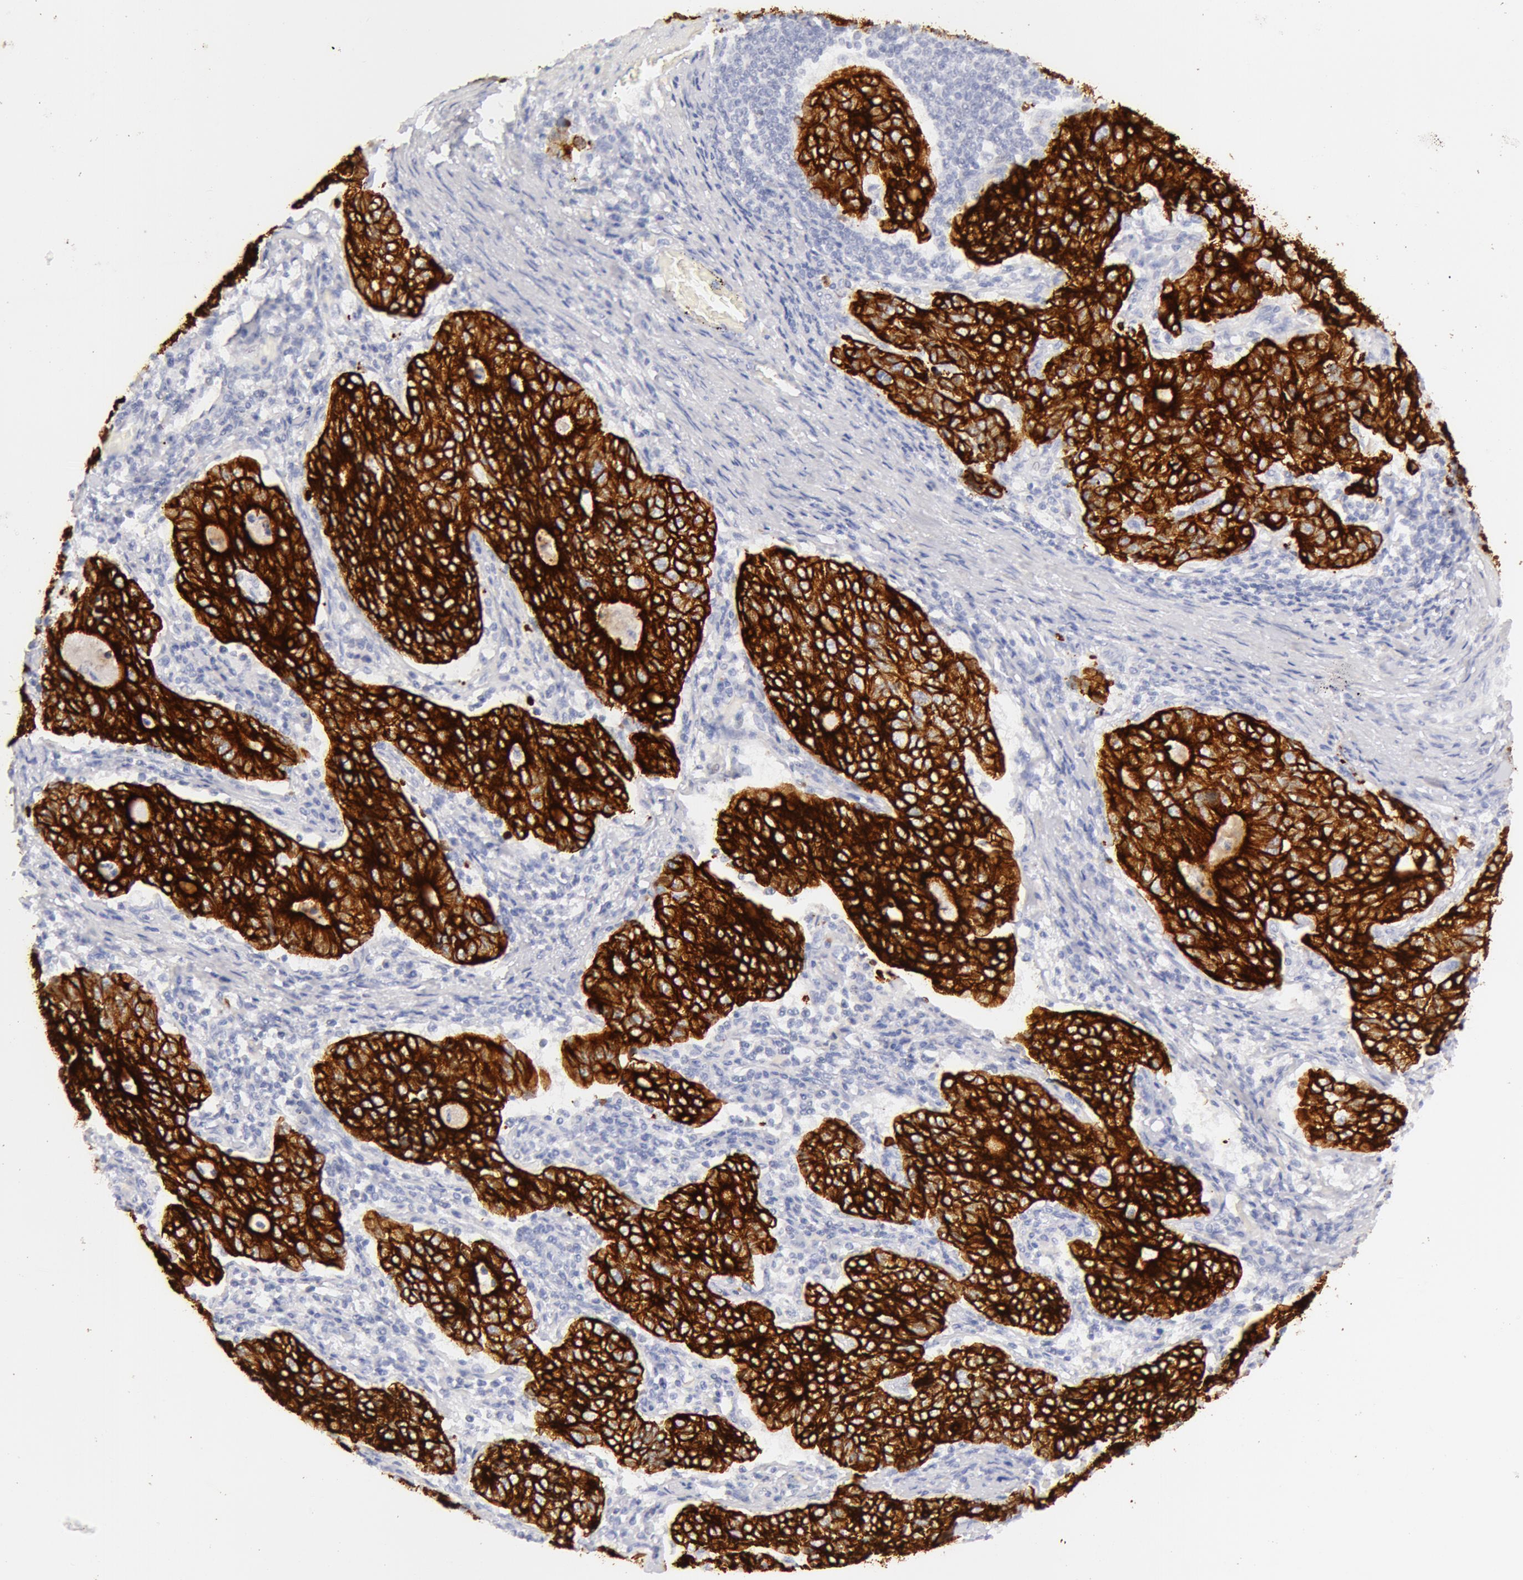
{"staining": {"intensity": "strong", "quantity": ">75%", "location": "cytoplasmic/membranous"}, "tissue": "stomach cancer", "cell_type": "Tumor cells", "image_type": "cancer", "snomed": [{"axis": "morphology", "description": "Adenocarcinoma, NOS"}, {"axis": "topography", "description": "Esophagus"}, {"axis": "topography", "description": "Stomach"}], "caption": "High-power microscopy captured an IHC photomicrograph of stomach adenocarcinoma, revealing strong cytoplasmic/membranous expression in about >75% of tumor cells.", "gene": "KRT8", "patient": {"sex": "male", "age": 74}}